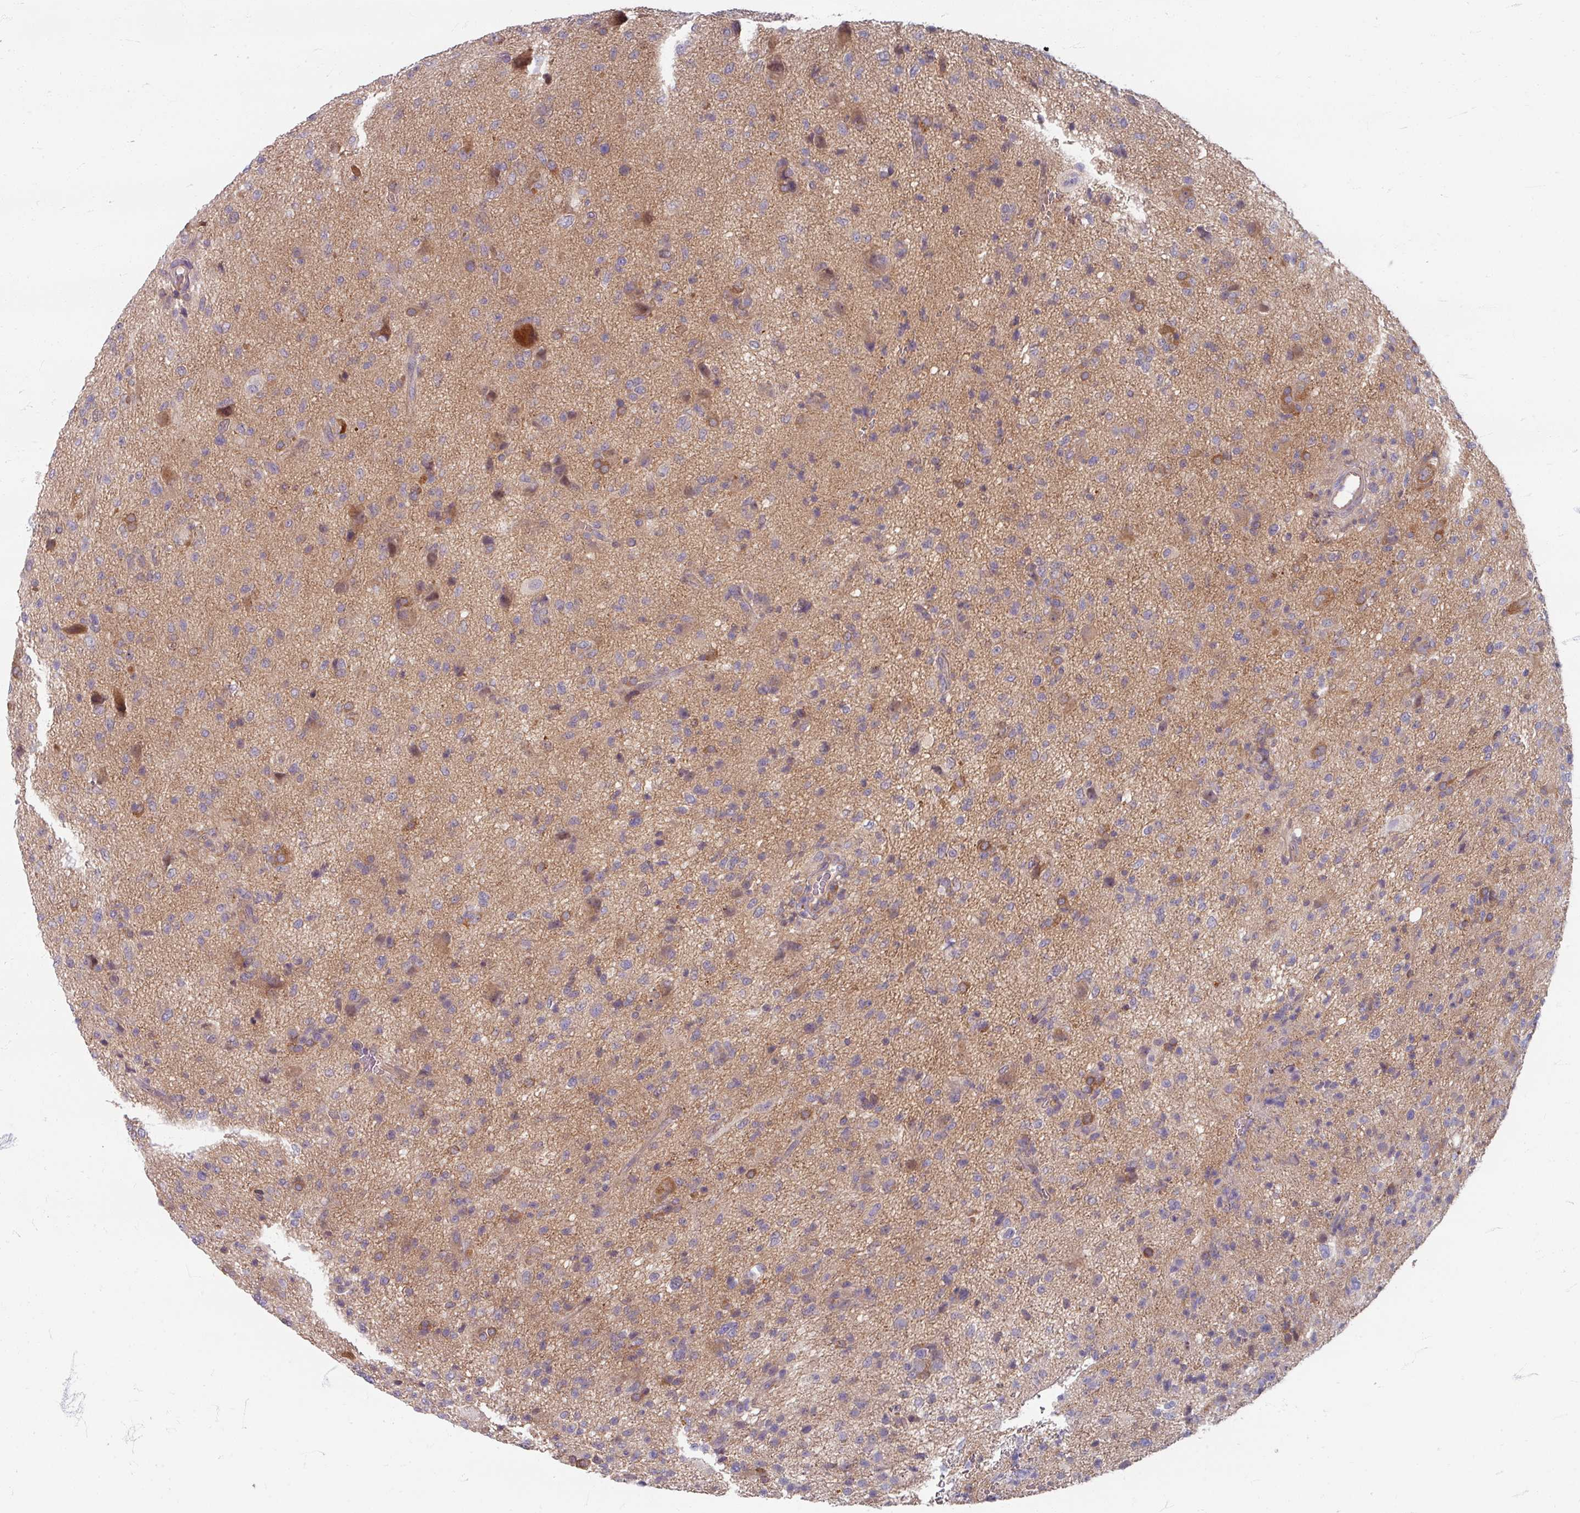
{"staining": {"intensity": "negative", "quantity": "none", "location": "none"}, "tissue": "glioma", "cell_type": "Tumor cells", "image_type": "cancer", "snomed": [{"axis": "morphology", "description": "Glioma, malignant, High grade"}, {"axis": "topography", "description": "Brain"}], "caption": "Glioma was stained to show a protein in brown. There is no significant positivity in tumor cells. The staining was performed using DAB to visualize the protein expression in brown, while the nuclei were stained in blue with hematoxylin (Magnification: 20x).", "gene": "STAM", "patient": {"sex": "female", "age": 57}}